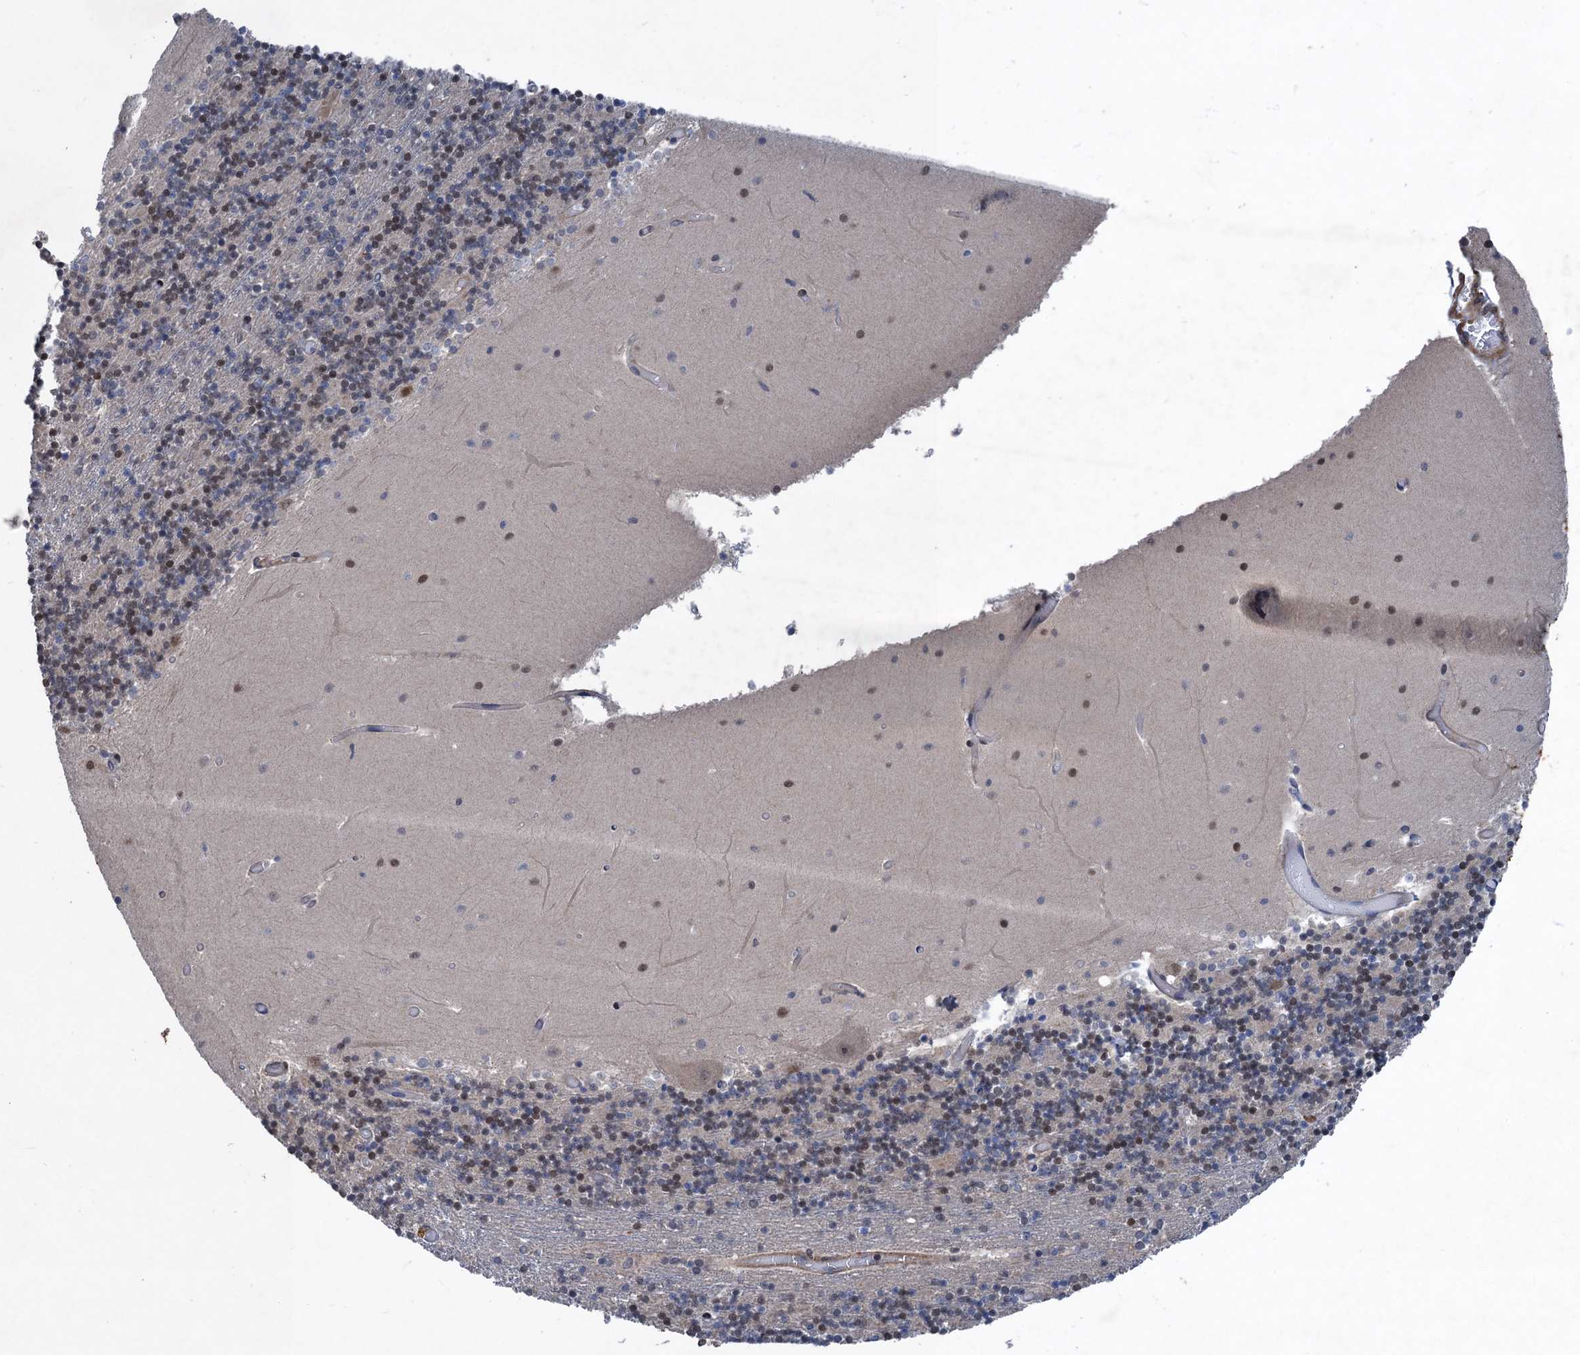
{"staining": {"intensity": "weak", "quantity": "25%-75%", "location": "nuclear"}, "tissue": "cerebellum", "cell_type": "Cells in granular layer", "image_type": "normal", "snomed": [{"axis": "morphology", "description": "Normal tissue, NOS"}, {"axis": "topography", "description": "Cerebellum"}], "caption": "DAB (3,3'-diaminobenzidine) immunohistochemical staining of benign cerebellum exhibits weak nuclear protein positivity in approximately 25%-75% of cells in granular layer.", "gene": "TTC31", "patient": {"sex": "female", "age": 28}}